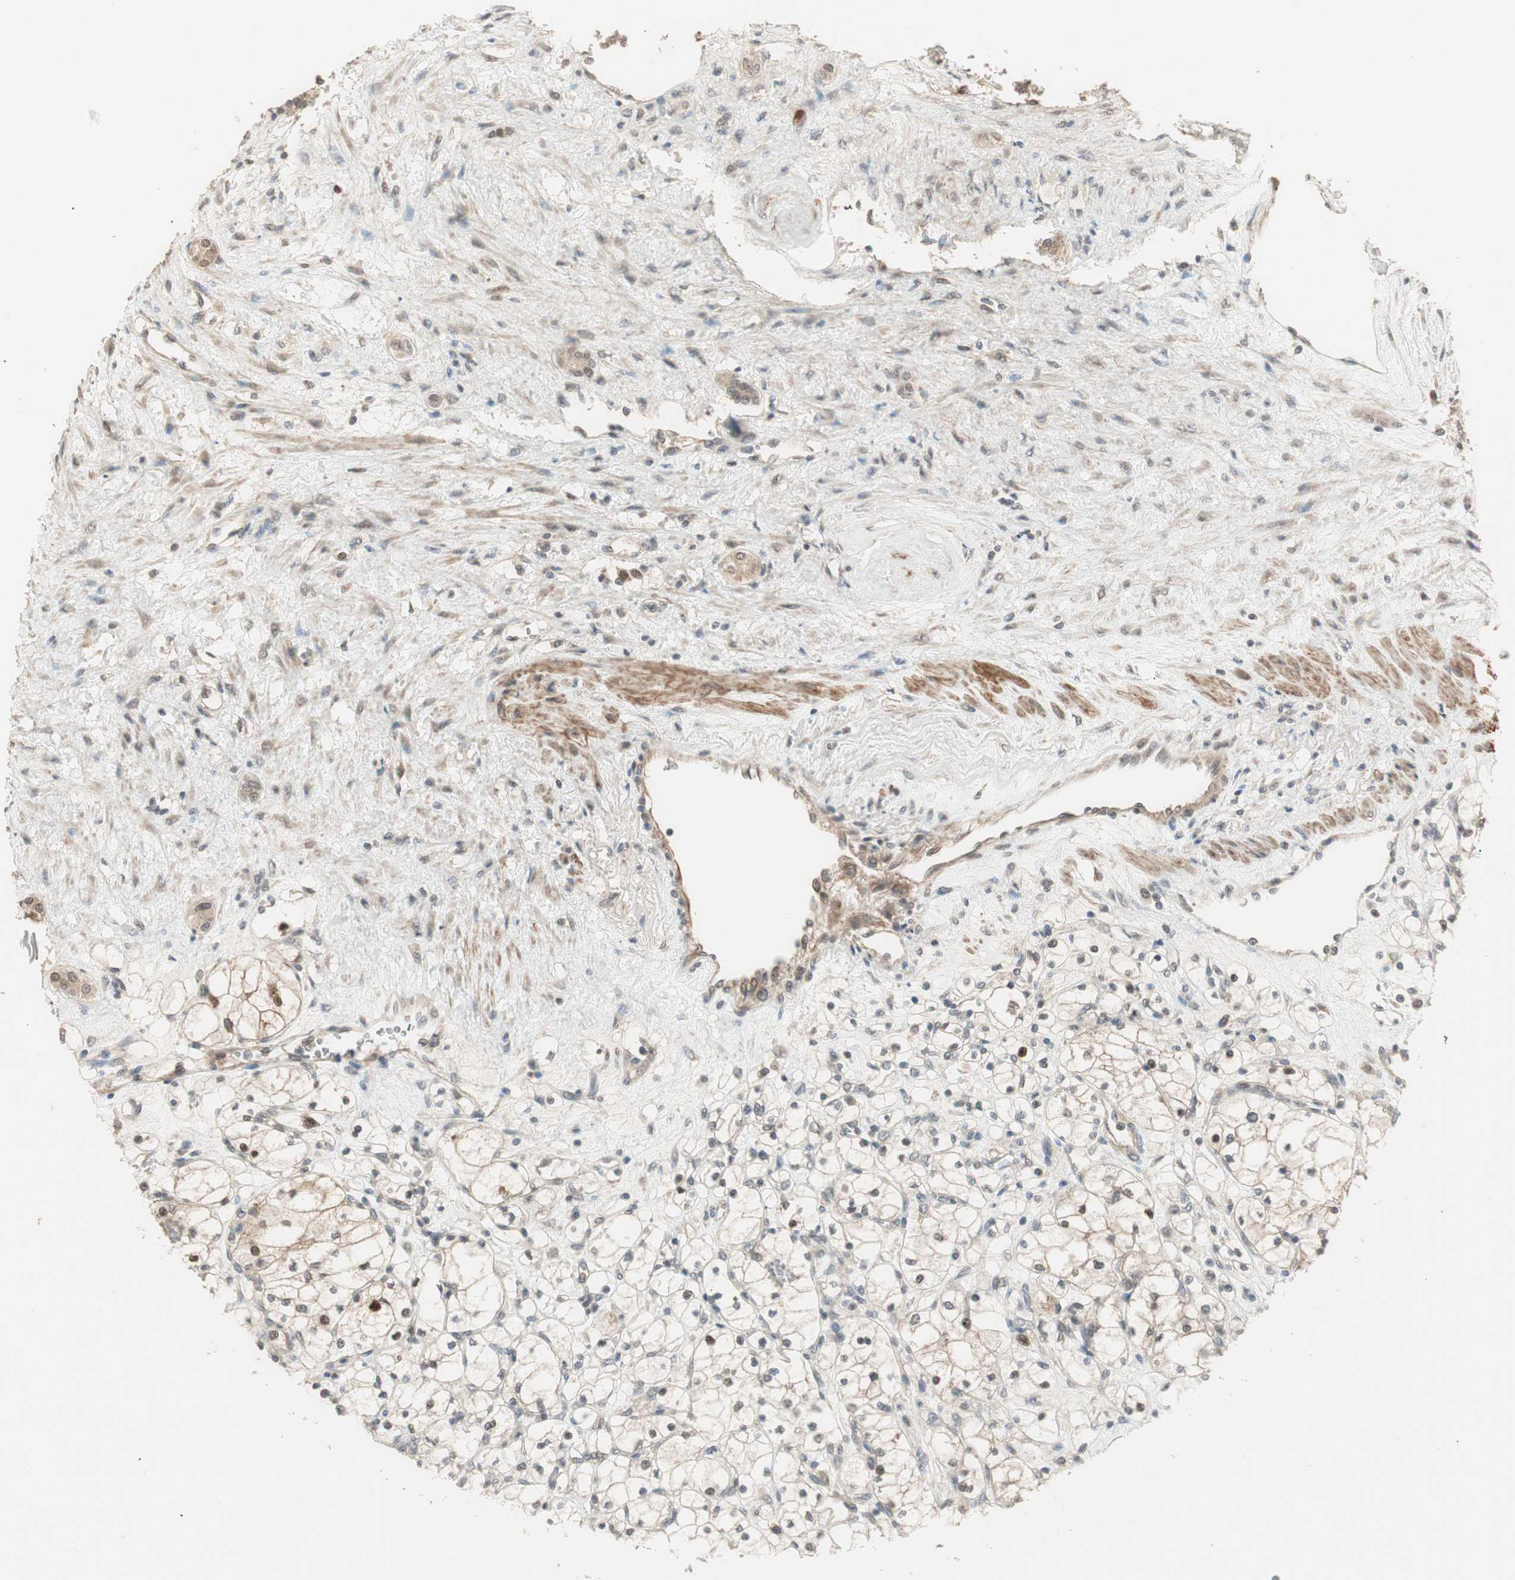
{"staining": {"intensity": "moderate", "quantity": "25%-75%", "location": "cytoplasmic/membranous,nuclear"}, "tissue": "renal cancer", "cell_type": "Tumor cells", "image_type": "cancer", "snomed": [{"axis": "morphology", "description": "Adenocarcinoma, NOS"}, {"axis": "topography", "description": "Kidney"}], "caption": "Protein staining by immunohistochemistry (IHC) displays moderate cytoplasmic/membranous and nuclear positivity in approximately 25%-75% of tumor cells in renal cancer. Using DAB (3,3'-diaminobenzidine) (brown) and hematoxylin (blue) stains, captured at high magnification using brightfield microscopy.", "gene": "ZSCAN31", "patient": {"sex": "female", "age": 83}}